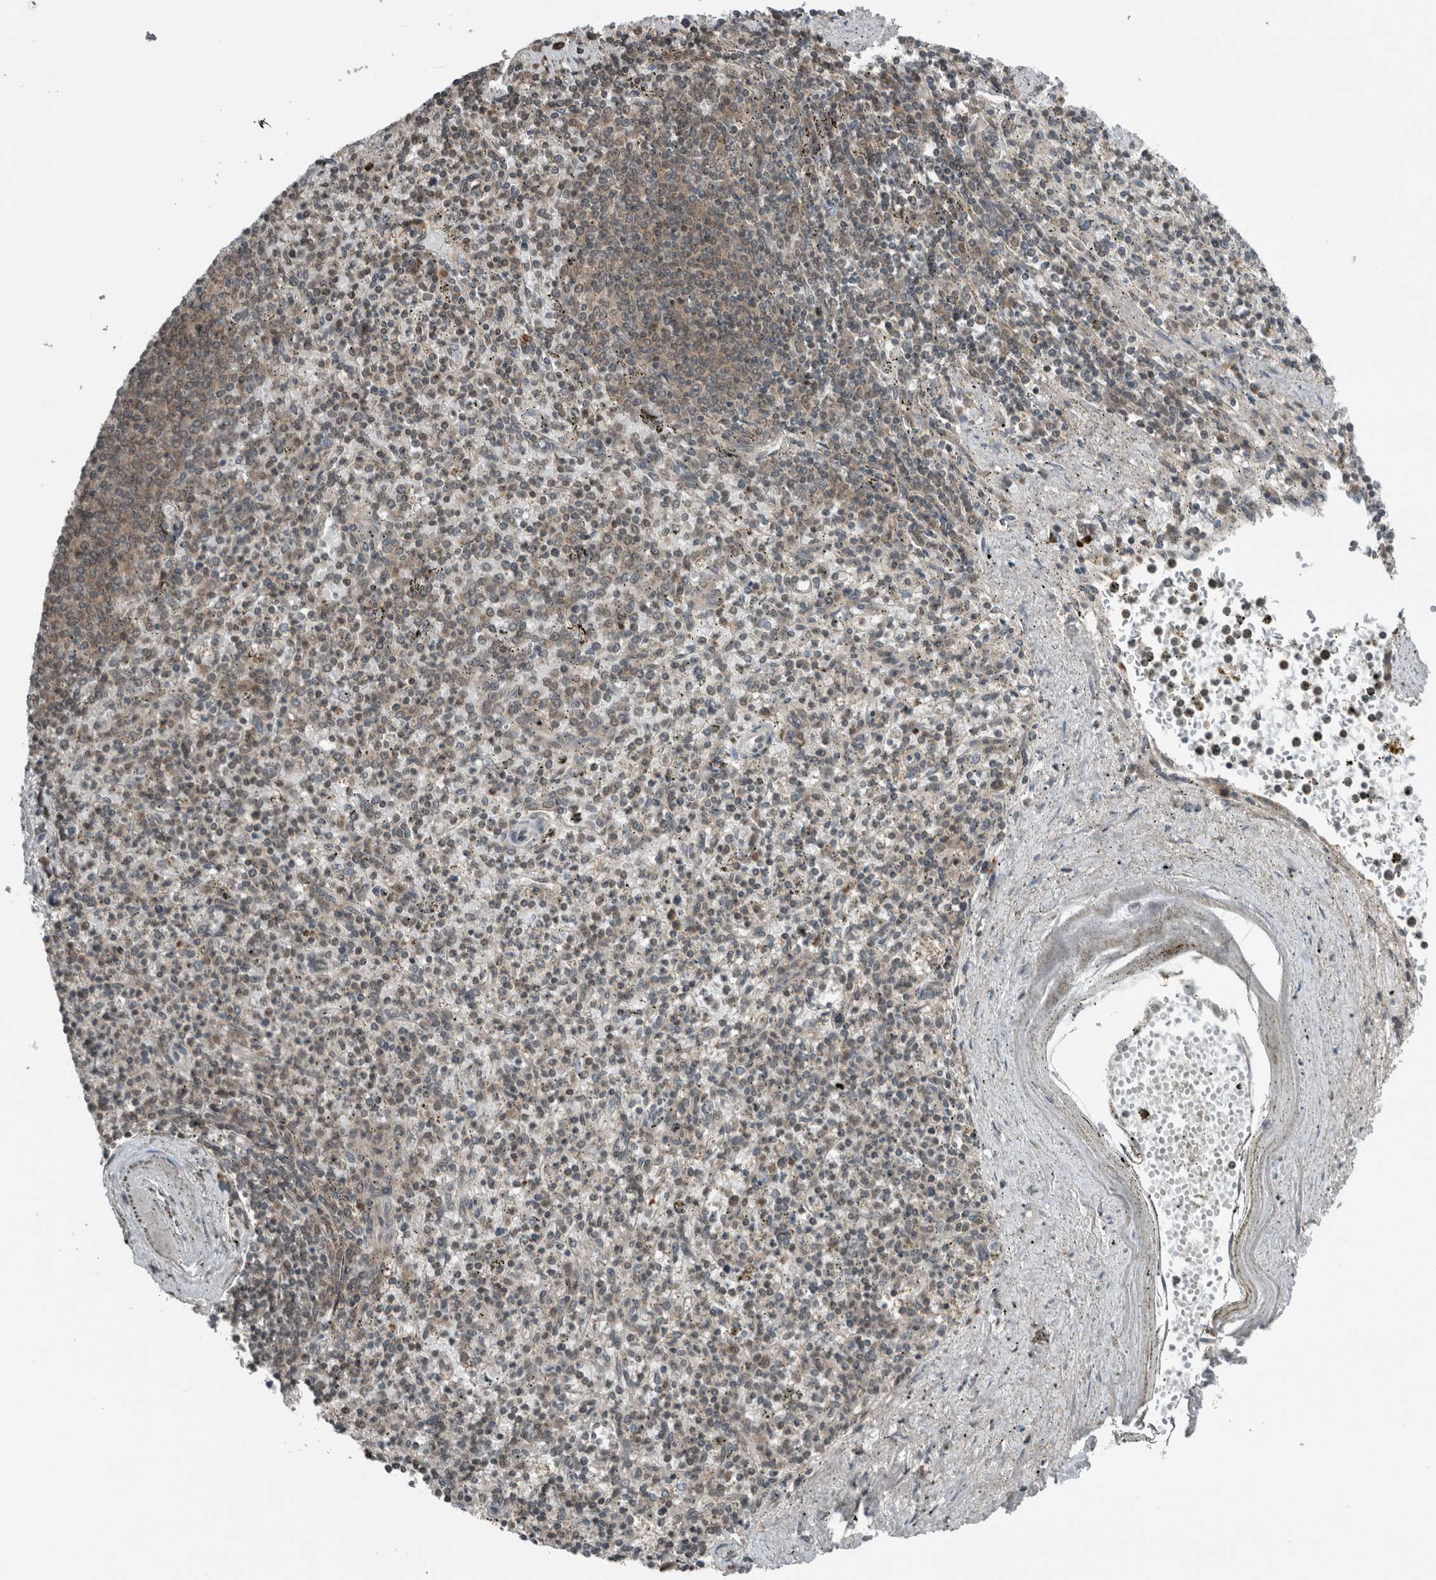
{"staining": {"intensity": "weak", "quantity": "<25%", "location": "cytoplasmic/membranous"}, "tissue": "spleen", "cell_type": "Cells in red pulp", "image_type": "normal", "snomed": [{"axis": "morphology", "description": "Normal tissue, NOS"}, {"axis": "topography", "description": "Spleen"}], "caption": "Cells in red pulp are negative for protein expression in unremarkable human spleen. The staining was performed using DAB to visualize the protein expression in brown, while the nuclei were stained in blue with hematoxylin (Magnification: 20x).", "gene": "SPAG7", "patient": {"sex": "male", "age": 72}}